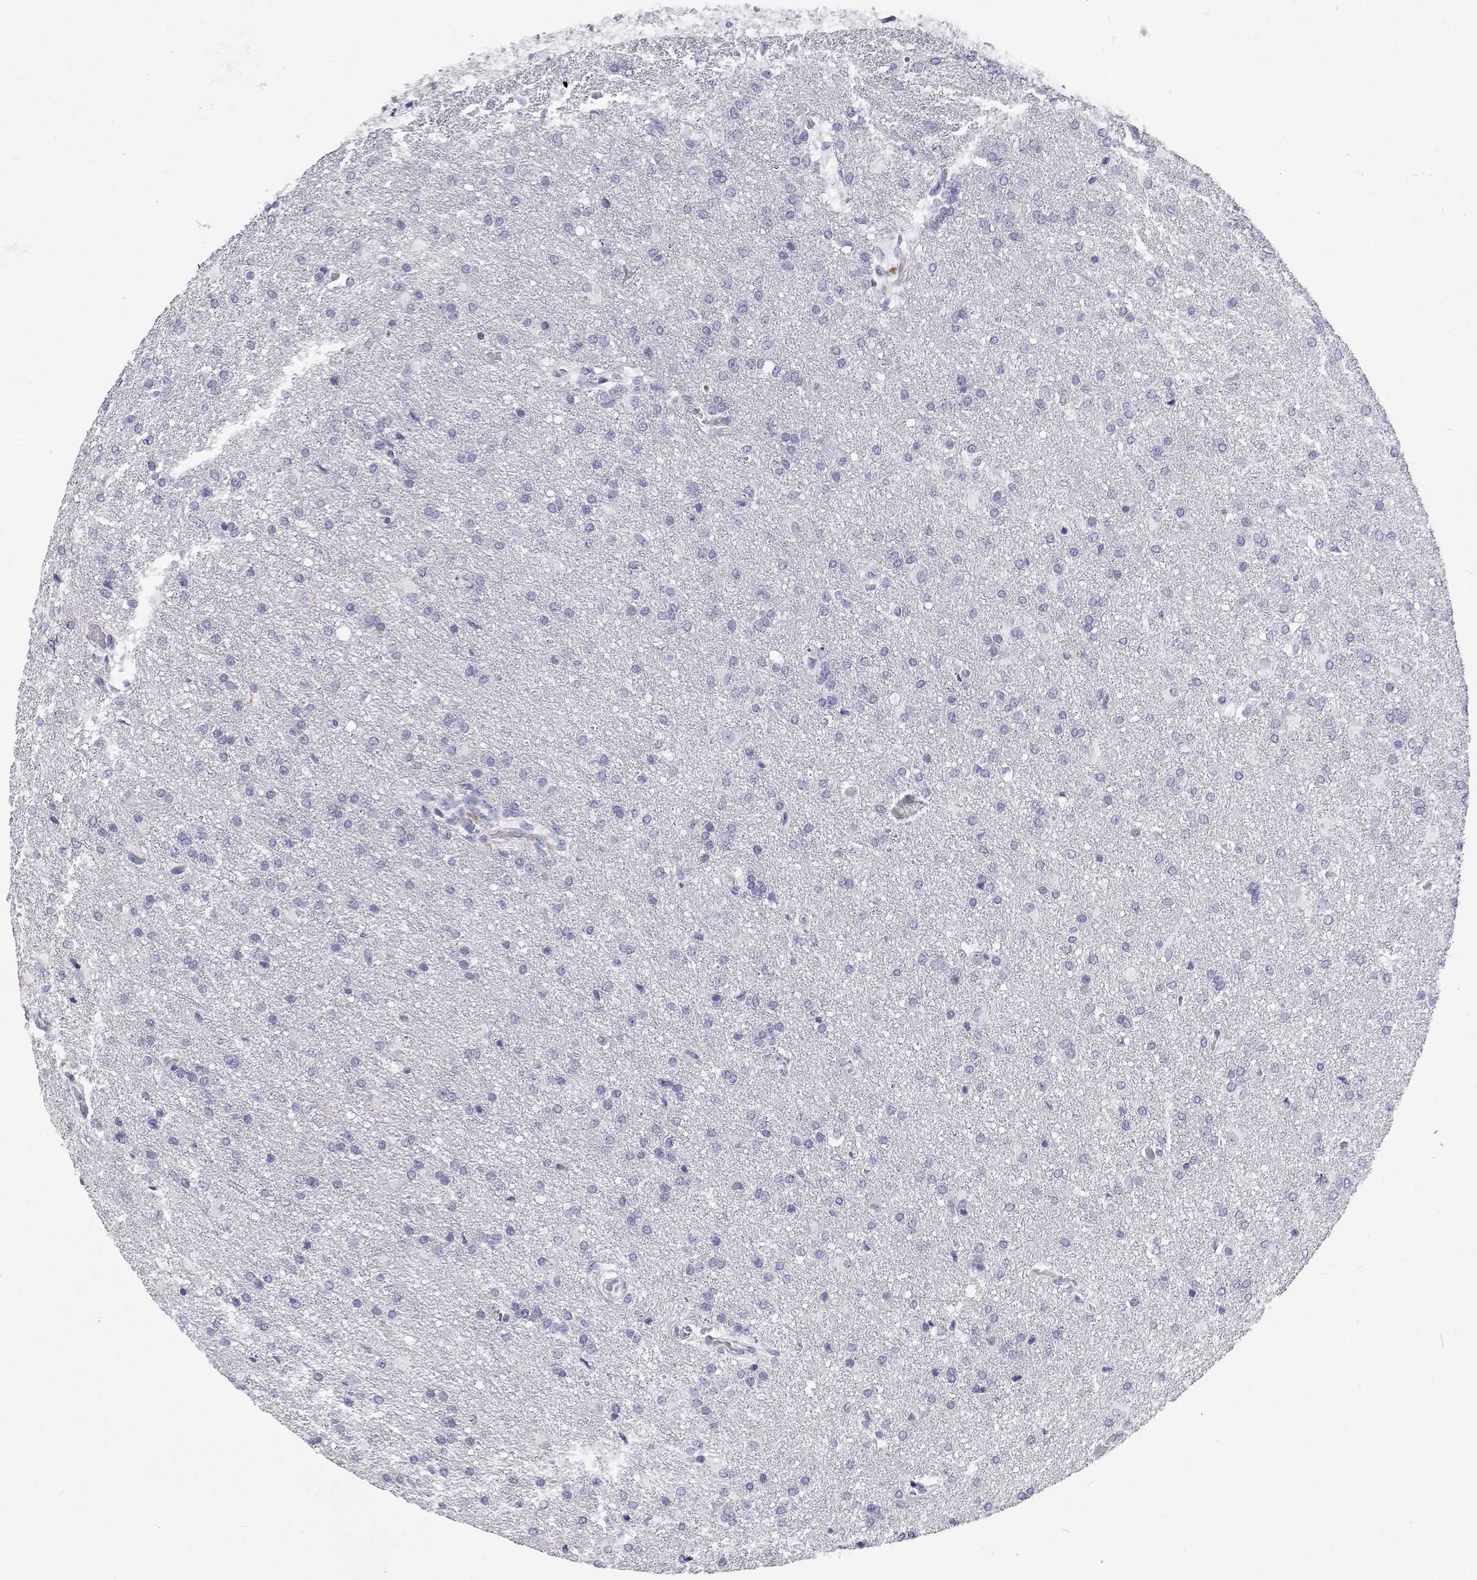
{"staining": {"intensity": "negative", "quantity": "none", "location": "none"}, "tissue": "glioma", "cell_type": "Tumor cells", "image_type": "cancer", "snomed": [{"axis": "morphology", "description": "Glioma, malignant, High grade"}, {"axis": "topography", "description": "Brain"}], "caption": "High magnification brightfield microscopy of malignant glioma (high-grade) stained with DAB (brown) and counterstained with hematoxylin (blue): tumor cells show no significant expression.", "gene": "NCR2", "patient": {"sex": "male", "age": 68}}